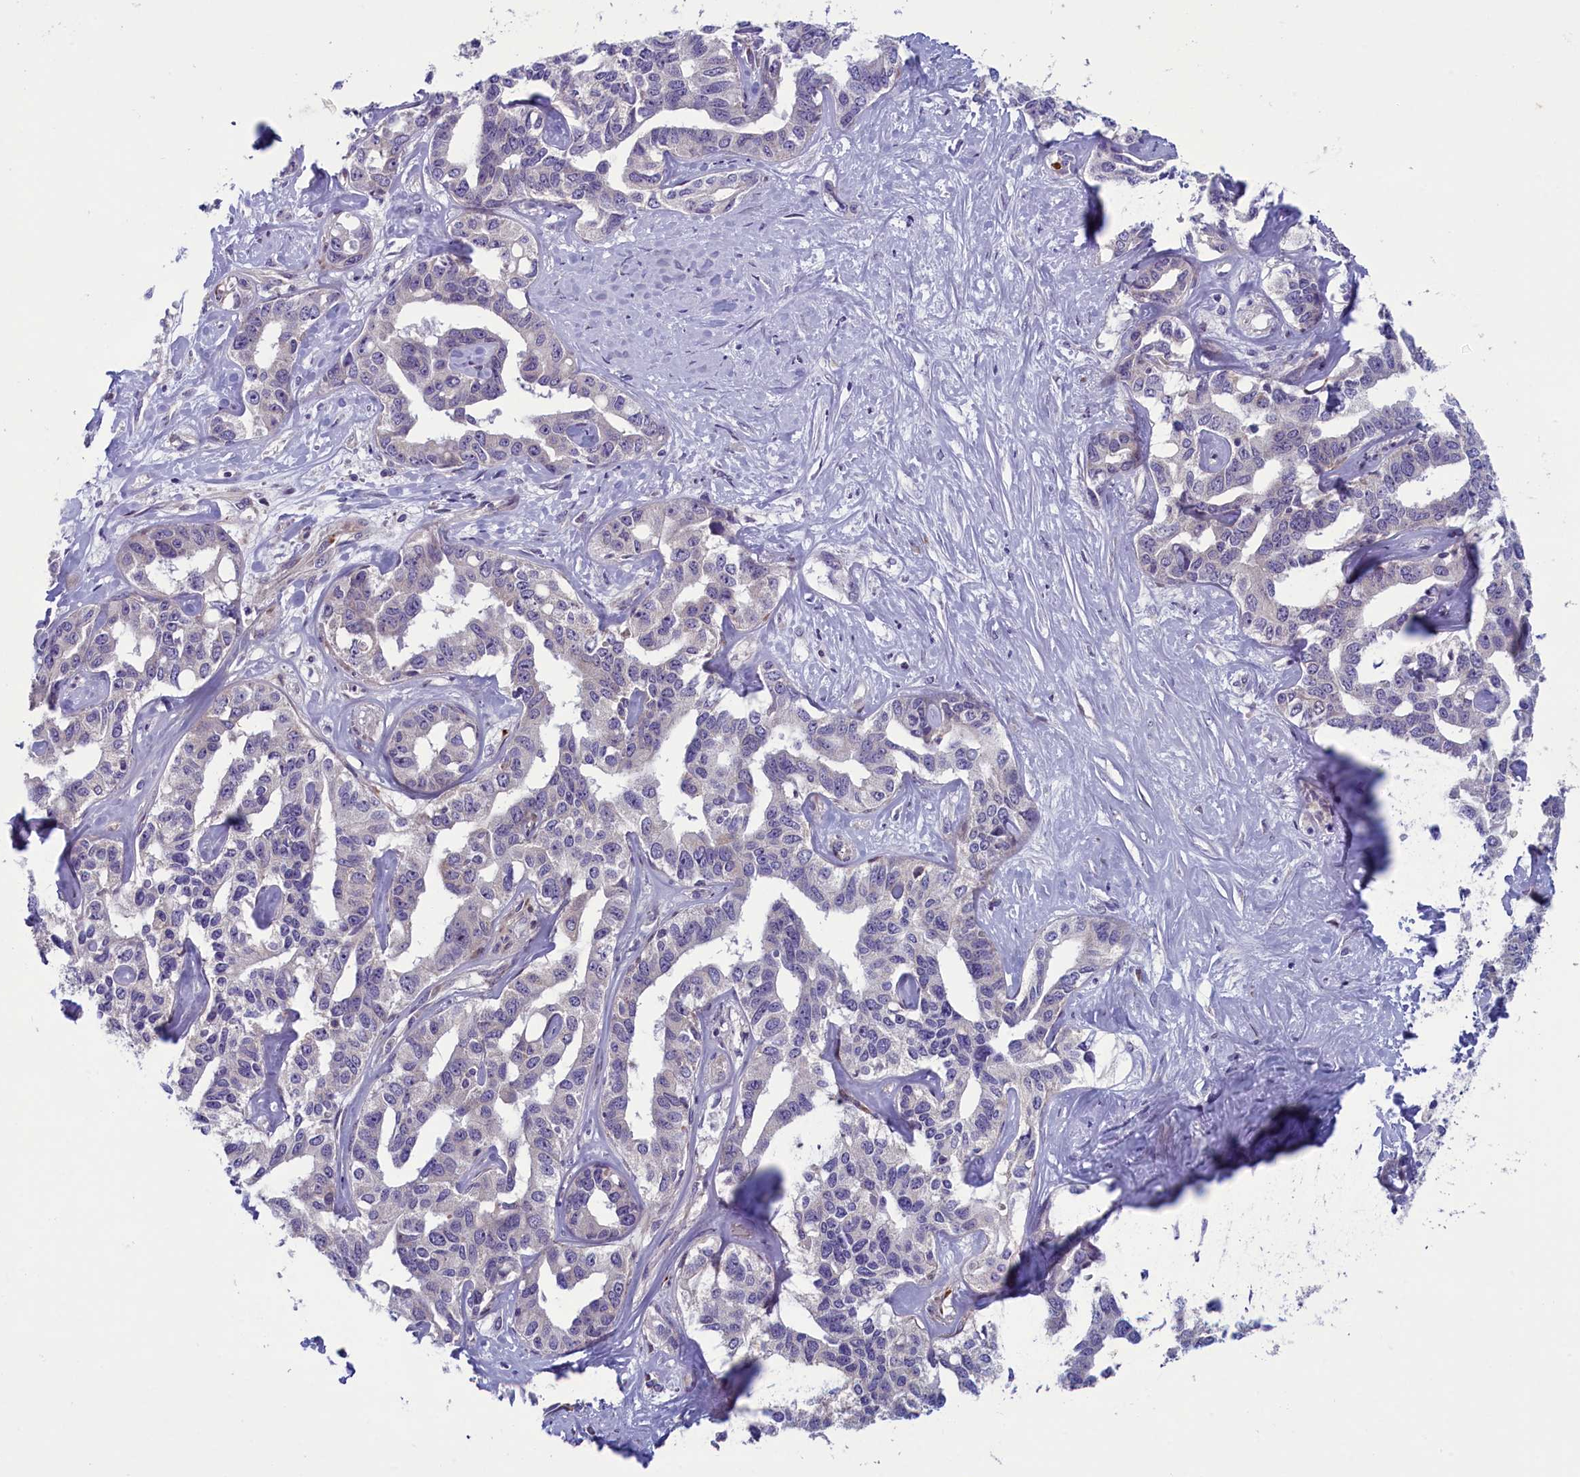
{"staining": {"intensity": "negative", "quantity": "none", "location": "none"}, "tissue": "liver cancer", "cell_type": "Tumor cells", "image_type": "cancer", "snomed": [{"axis": "morphology", "description": "Cholangiocarcinoma"}, {"axis": "topography", "description": "Liver"}], "caption": "Tumor cells show no significant protein positivity in cholangiocarcinoma (liver). The staining is performed using DAB (3,3'-diaminobenzidine) brown chromogen with nuclei counter-stained in using hematoxylin.", "gene": "ANKRD39", "patient": {"sex": "male", "age": 59}}